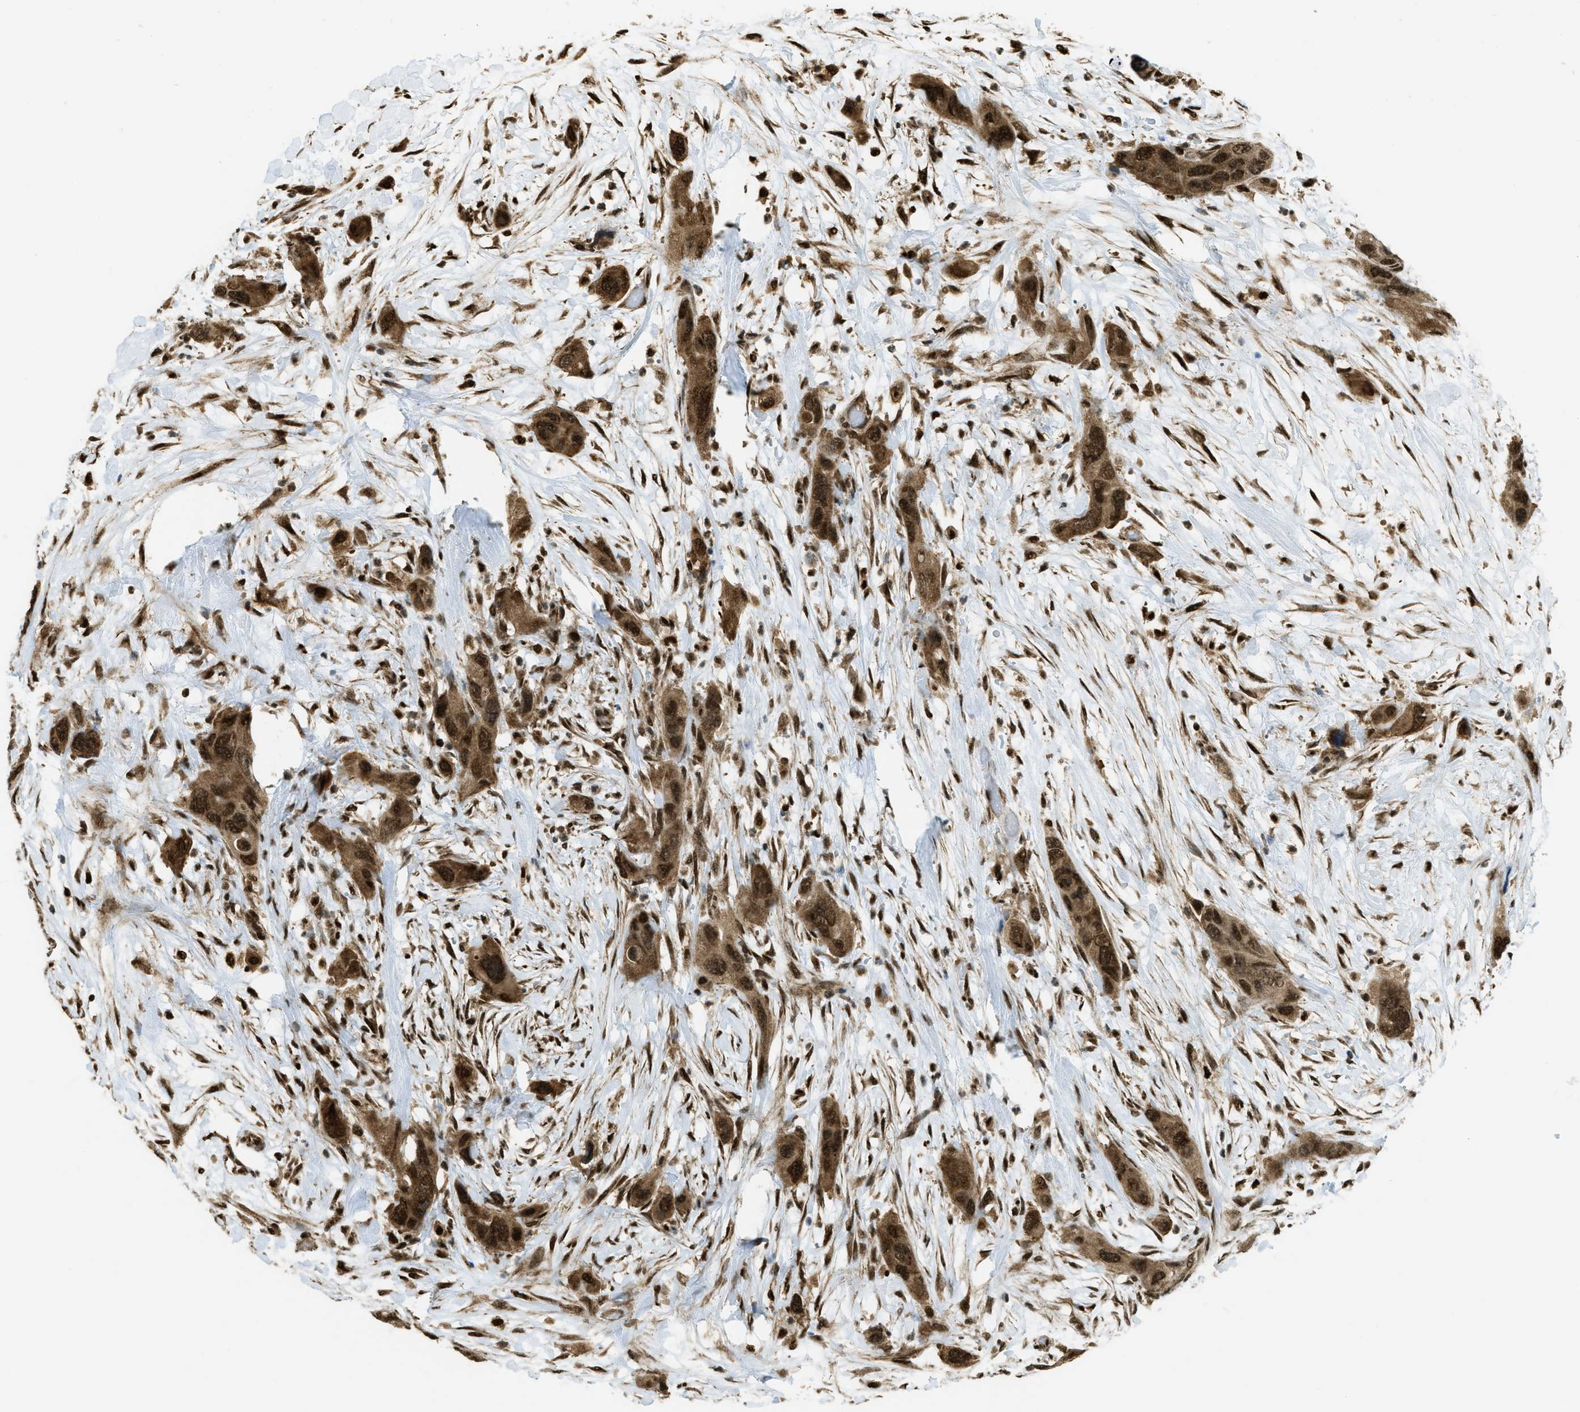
{"staining": {"intensity": "strong", "quantity": ">75%", "location": "cytoplasmic/membranous,nuclear"}, "tissue": "pancreatic cancer", "cell_type": "Tumor cells", "image_type": "cancer", "snomed": [{"axis": "morphology", "description": "Adenocarcinoma, NOS"}, {"axis": "topography", "description": "Pancreas"}], "caption": "Brown immunohistochemical staining in pancreatic cancer exhibits strong cytoplasmic/membranous and nuclear positivity in approximately >75% of tumor cells.", "gene": "TNPO1", "patient": {"sex": "female", "age": 71}}